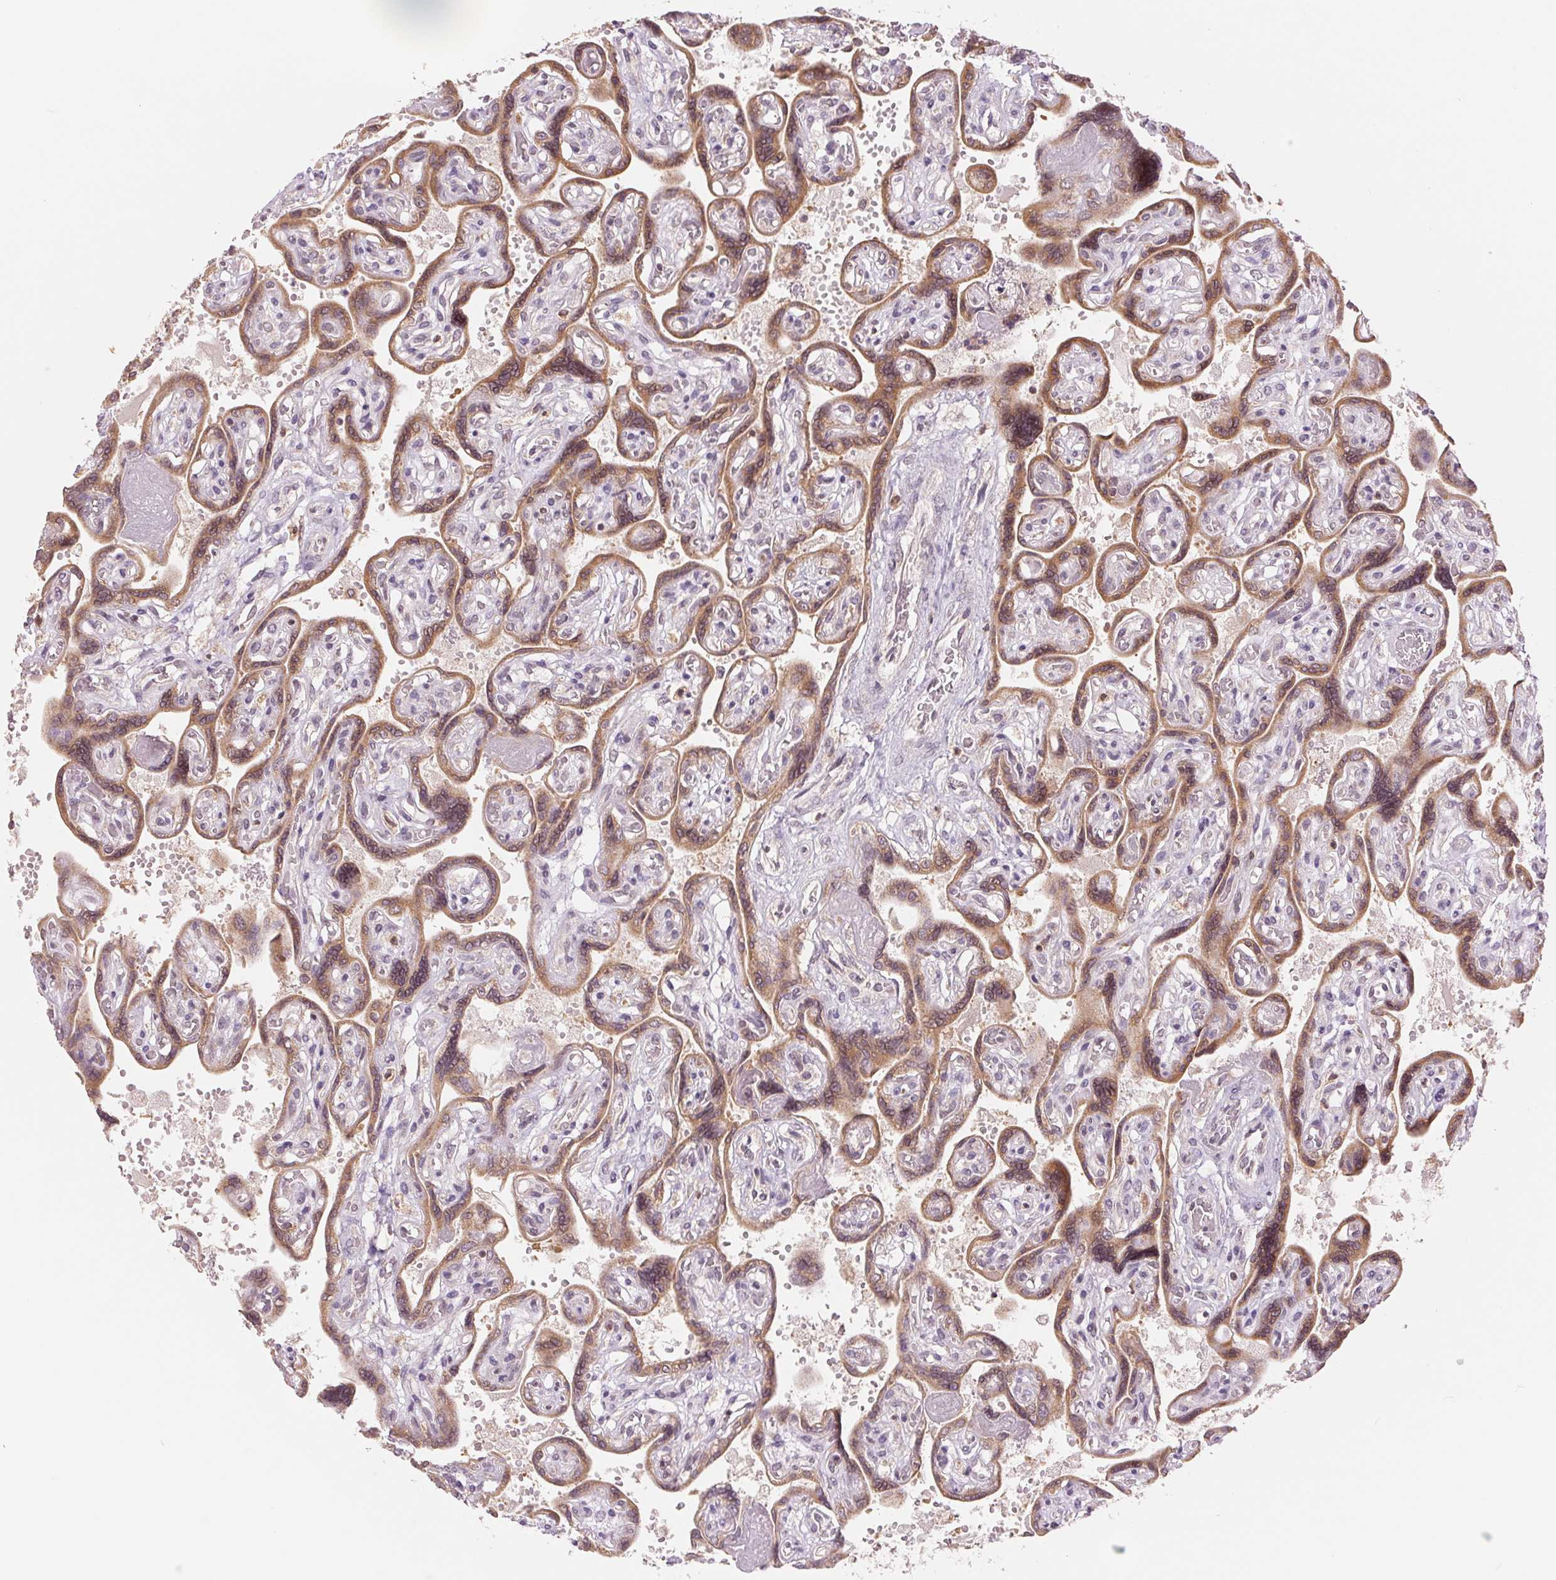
{"staining": {"intensity": "weak", "quantity": "25%-75%", "location": "cytoplasmic/membranous,nuclear"}, "tissue": "placenta", "cell_type": "Decidual cells", "image_type": "normal", "snomed": [{"axis": "morphology", "description": "Normal tissue, NOS"}, {"axis": "topography", "description": "Placenta"}], "caption": "Protein expression analysis of benign placenta demonstrates weak cytoplasmic/membranous,nuclear expression in about 25%-75% of decidual cells.", "gene": "TECR", "patient": {"sex": "female", "age": 32}}